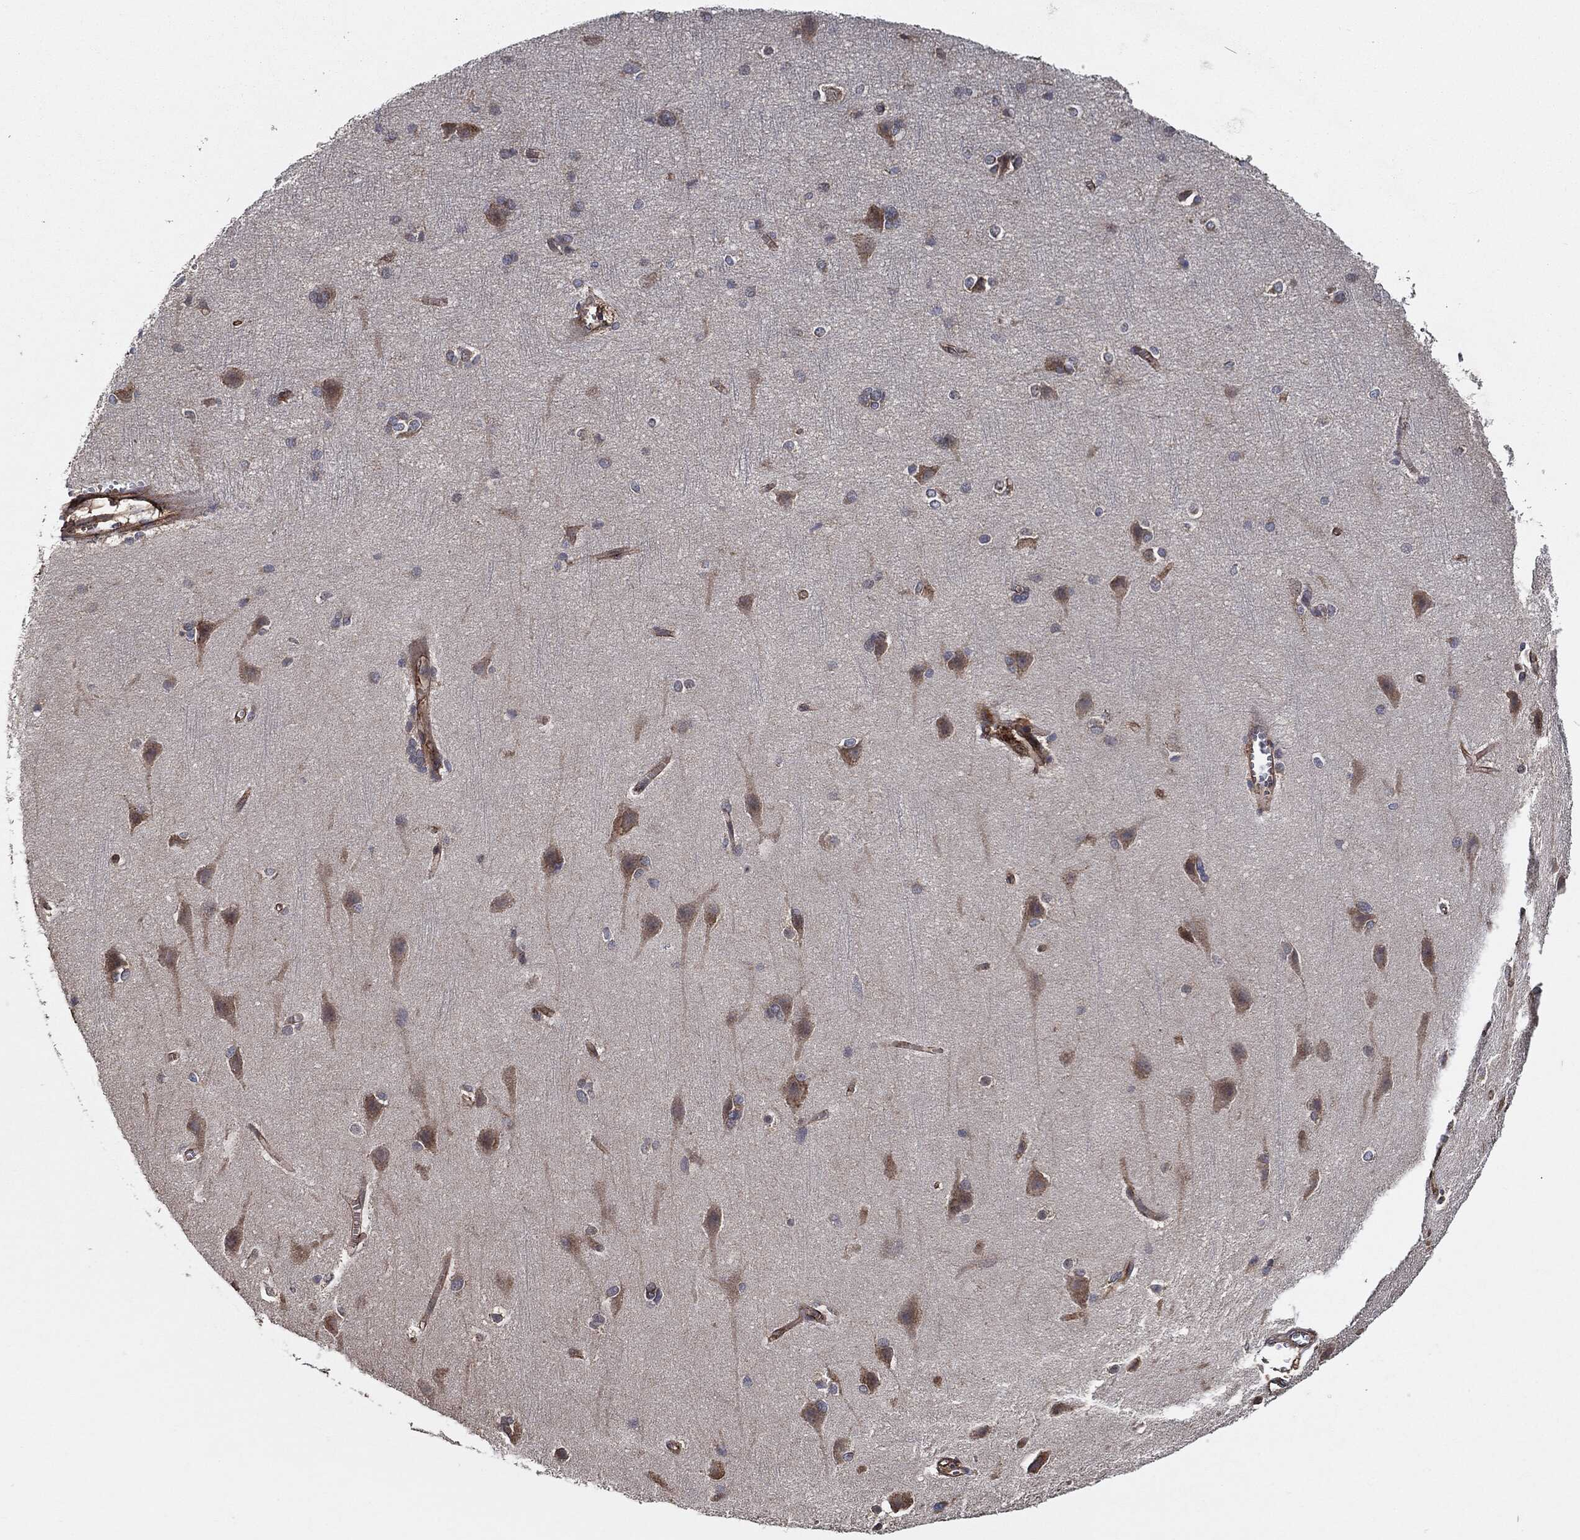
{"staining": {"intensity": "strong", "quantity": "25%-75%", "location": "cytoplasmic/membranous"}, "tissue": "cerebral cortex", "cell_type": "Endothelial cells", "image_type": "normal", "snomed": [{"axis": "morphology", "description": "Normal tissue, NOS"}, {"axis": "topography", "description": "Cerebral cortex"}], "caption": "The immunohistochemical stain labels strong cytoplasmic/membranous positivity in endothelial cells of unremarkable cerebral cortex.", "gene": "CTNNA1", "patient": {"sex": "male", "age": 37}}